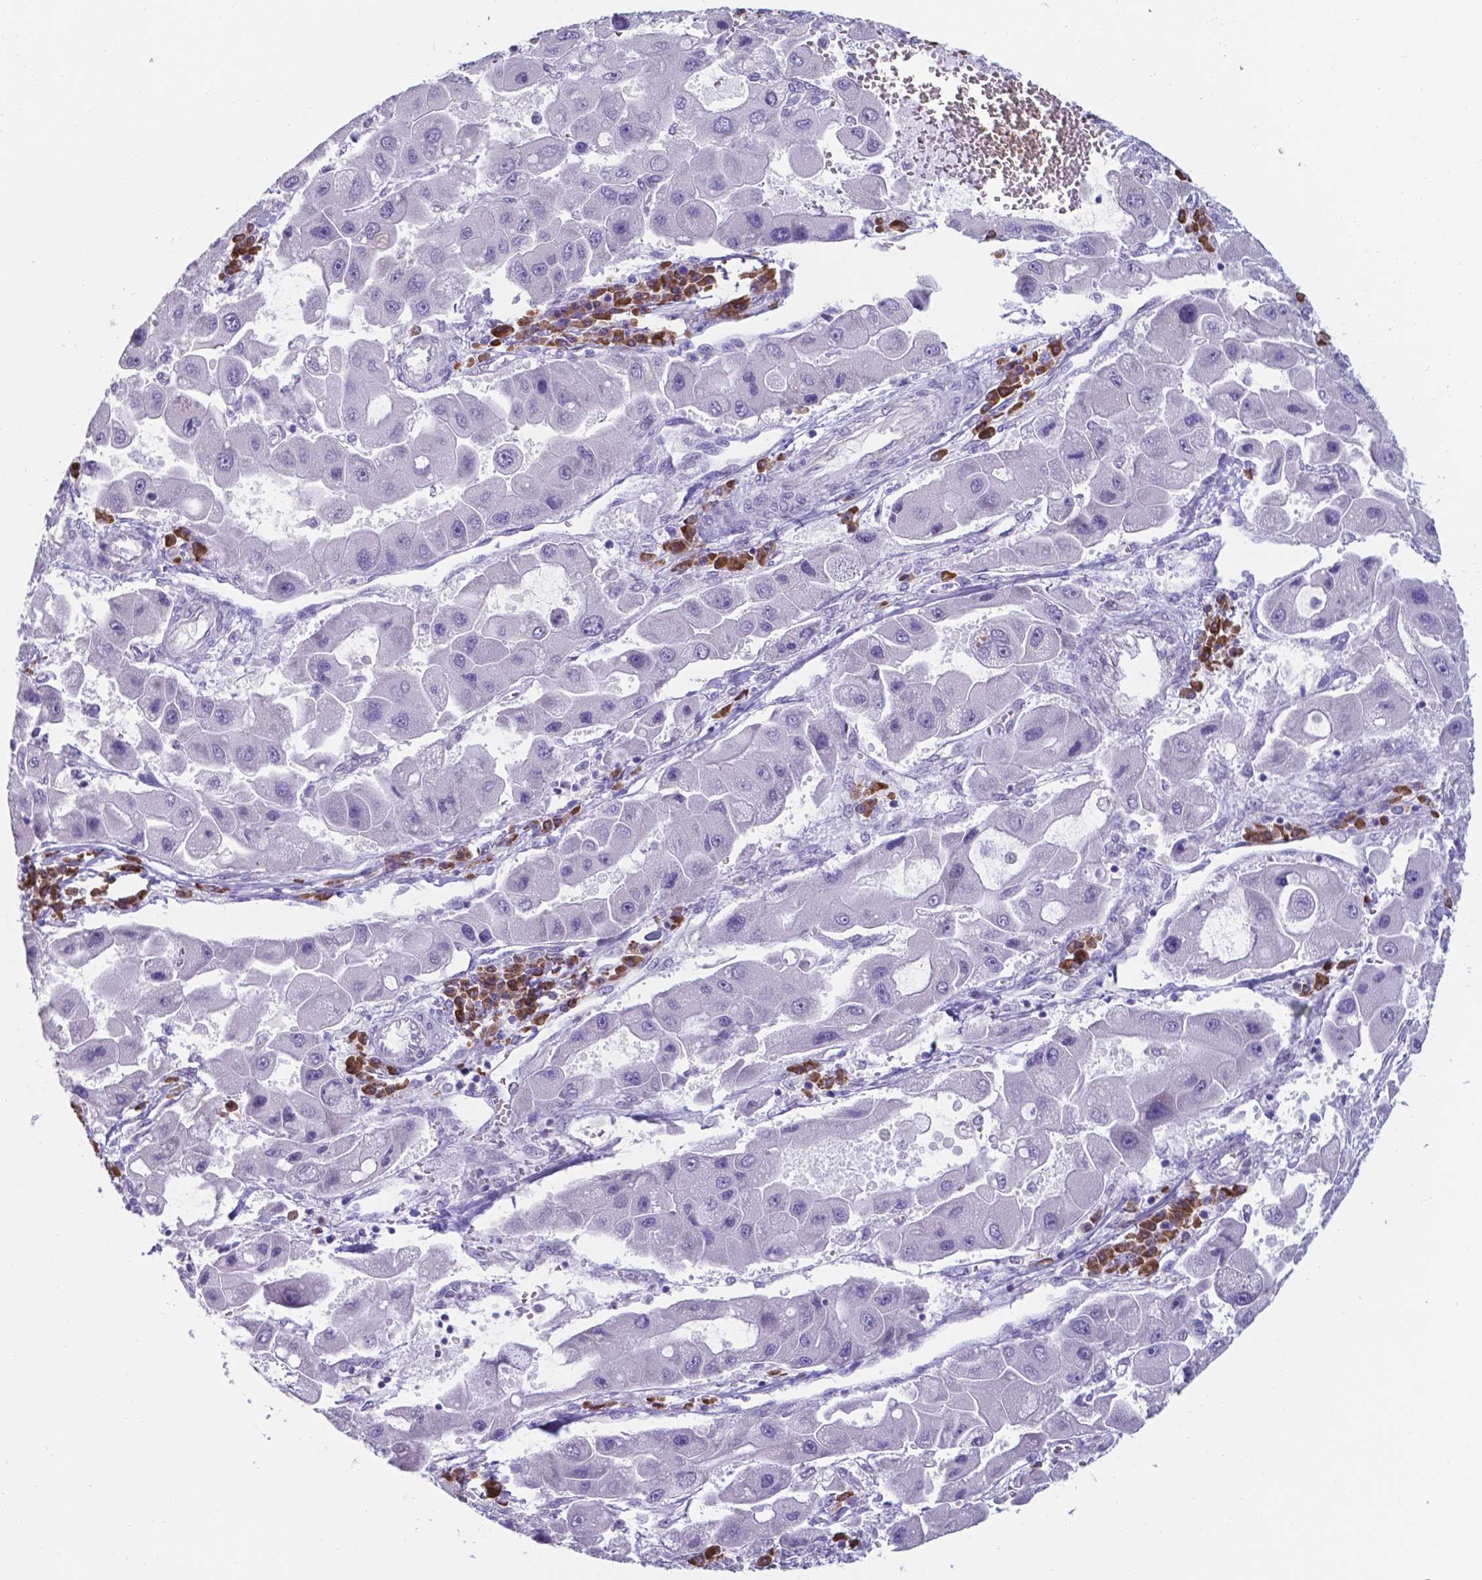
{"staining": {"intensity": "negative", "quantity": "none", "location": "none"}, "tissue": "liver cancer", "cell_type": "Tumor cells", "image_type": "cancer", "snomed": [{"axis": "morphology", "description": "Carcinoma, Hepatocellular, NOS"}, {"axis": "topography", "description": "Liver"}], "caption": "Liver cancer stained for a protein using immunohistochemistry (IHC) reveals no positivity tumor cells.", "gene": "UBE2J1", "patient": {"sex": "male", "age": 24}}